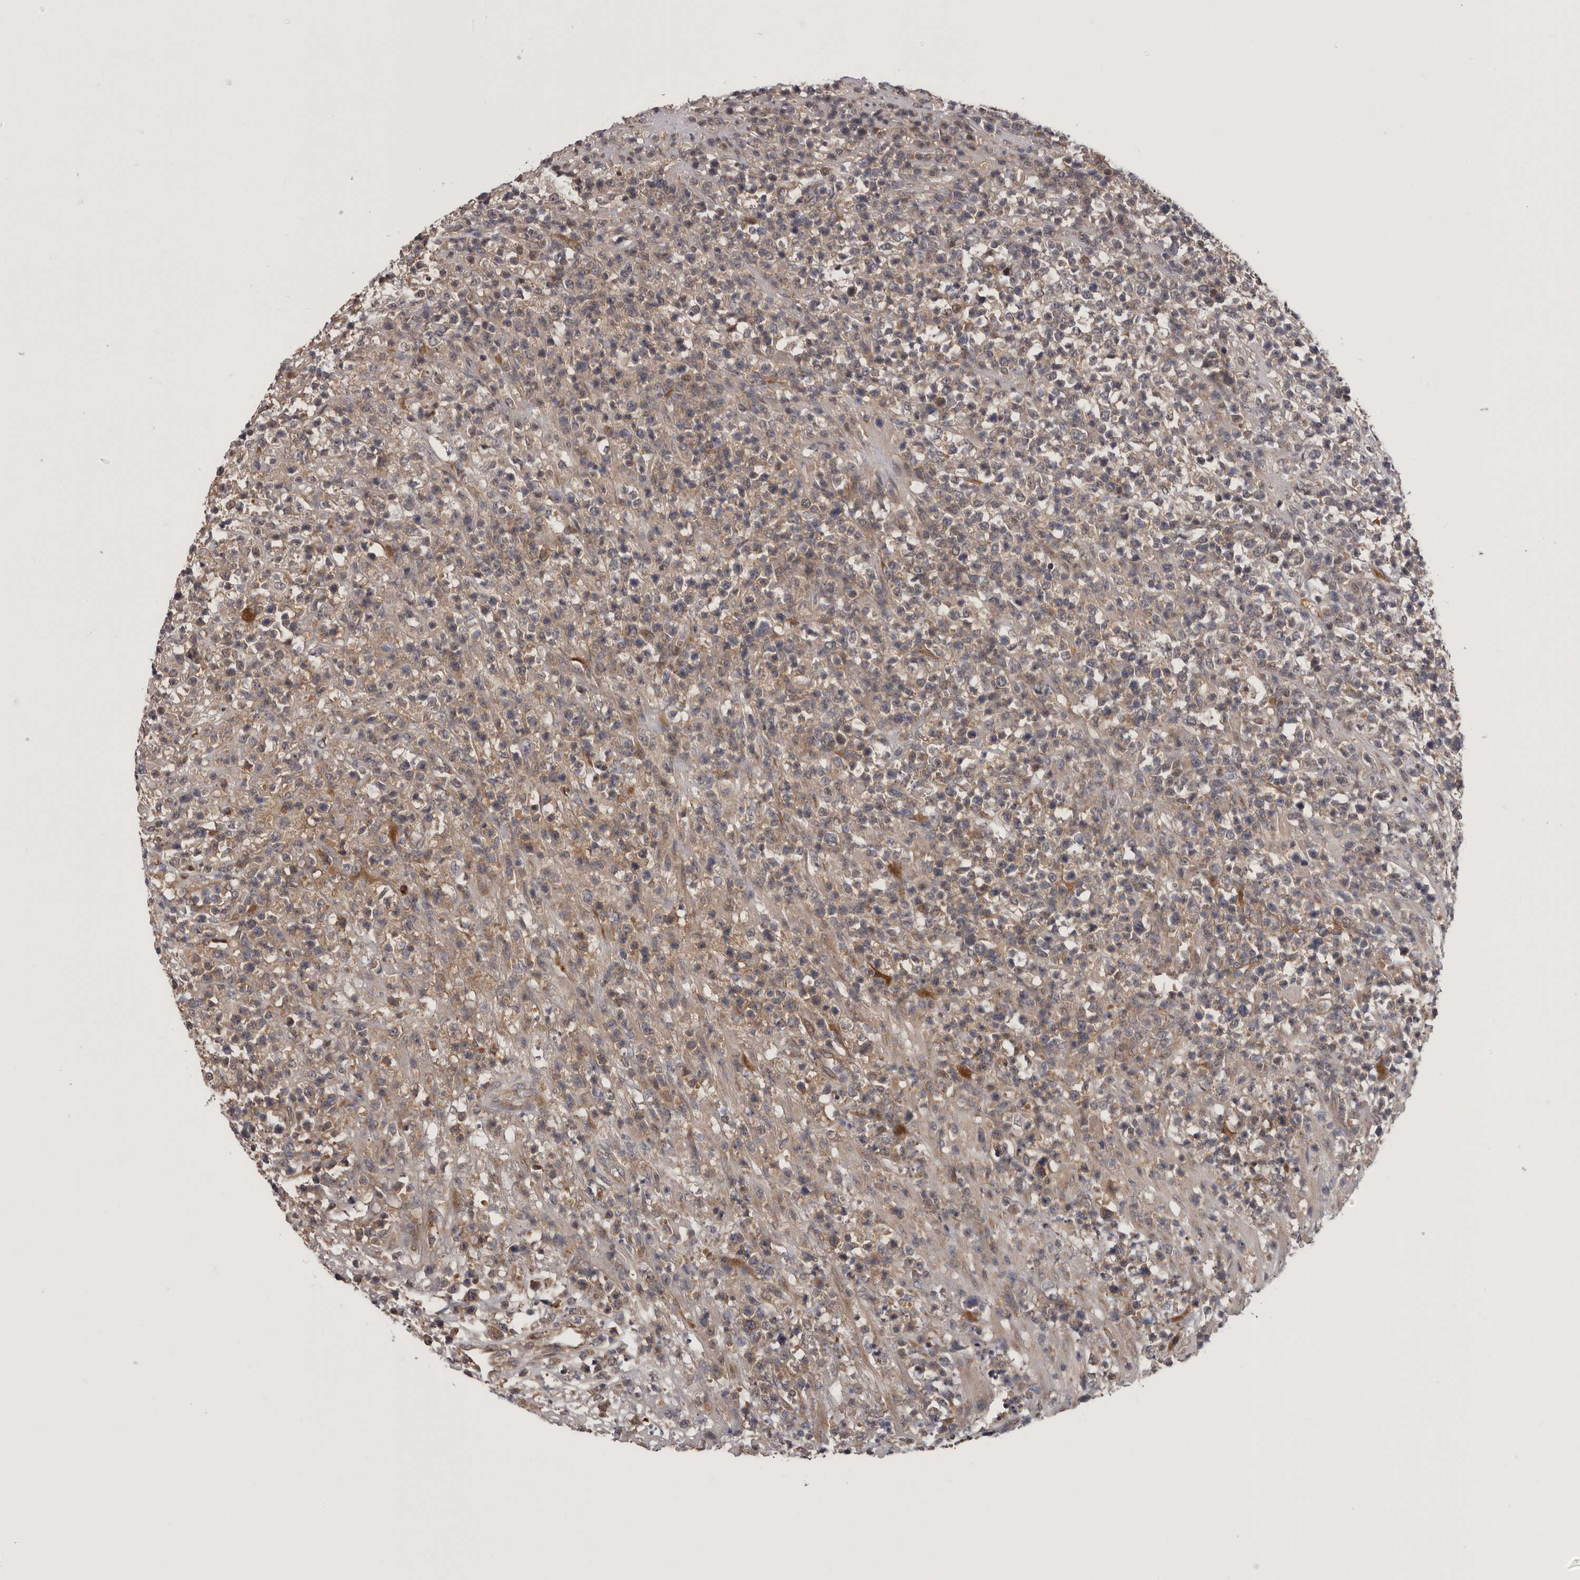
{"staining": {"intensity": "weak", "quantity": "25%-75%", "location": "cytoplasmic/membranous"}, "tissue": "lymphoma", "cell_type": "Tumor cells", "image_type": "cancer", "snomed": [{"axis": "morphology", "description": "Malignant lymphoma, non-Hodgkin's type, High grade"}, {"axis": "topography", "description": "Colon"}], "caption": "Human lymphoma stained with a brown dye reveals weak cytoplasmic/membranous positive positivity in approximately 25%-75% of tumor cells.", "gene": "MED8", "patient": {"sex": "female", "age": 53}}